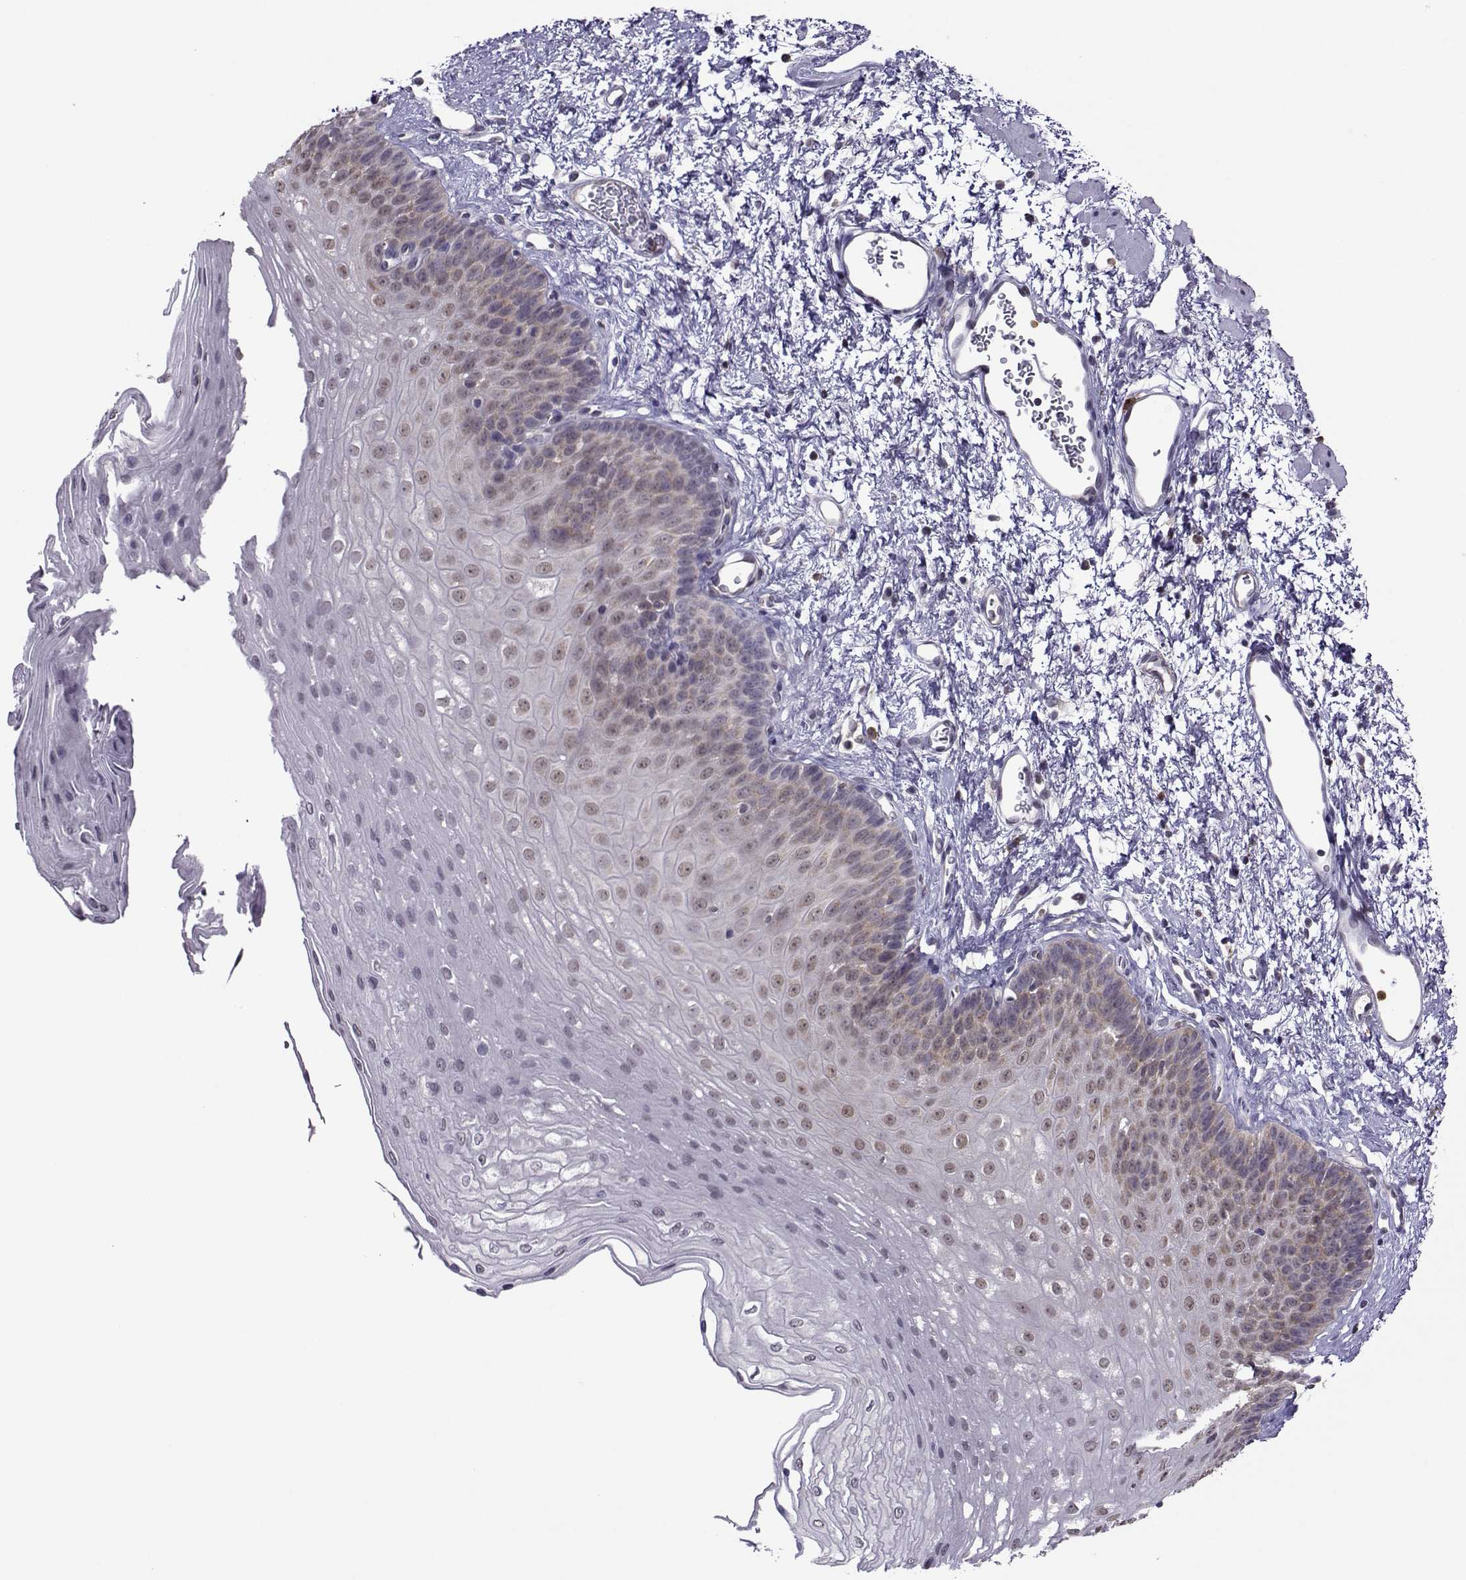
{"staining": {"intensity": "weak", "quantity": "<25%", "location": "nuclear"}, "tissue": "esophagus", "cell_type": "Squamous epithelial cells", "image_type": "normal", "snomed": [{"axis": "morphology", "description": "Normal tissue, NOS"}, {"axis": "topography", "description": "Esophagus"}], "caption": "Immunohistochemical staining of unremarkable esophagus displays no significant staining in squamous epithelial cells. (Stains: DAB IHC with hematoxylin counter stain, Microscopy: brightfield microscopy at high magnification).", "gene": "DDX20", "patient": {"sex": "female", "age": 62}}